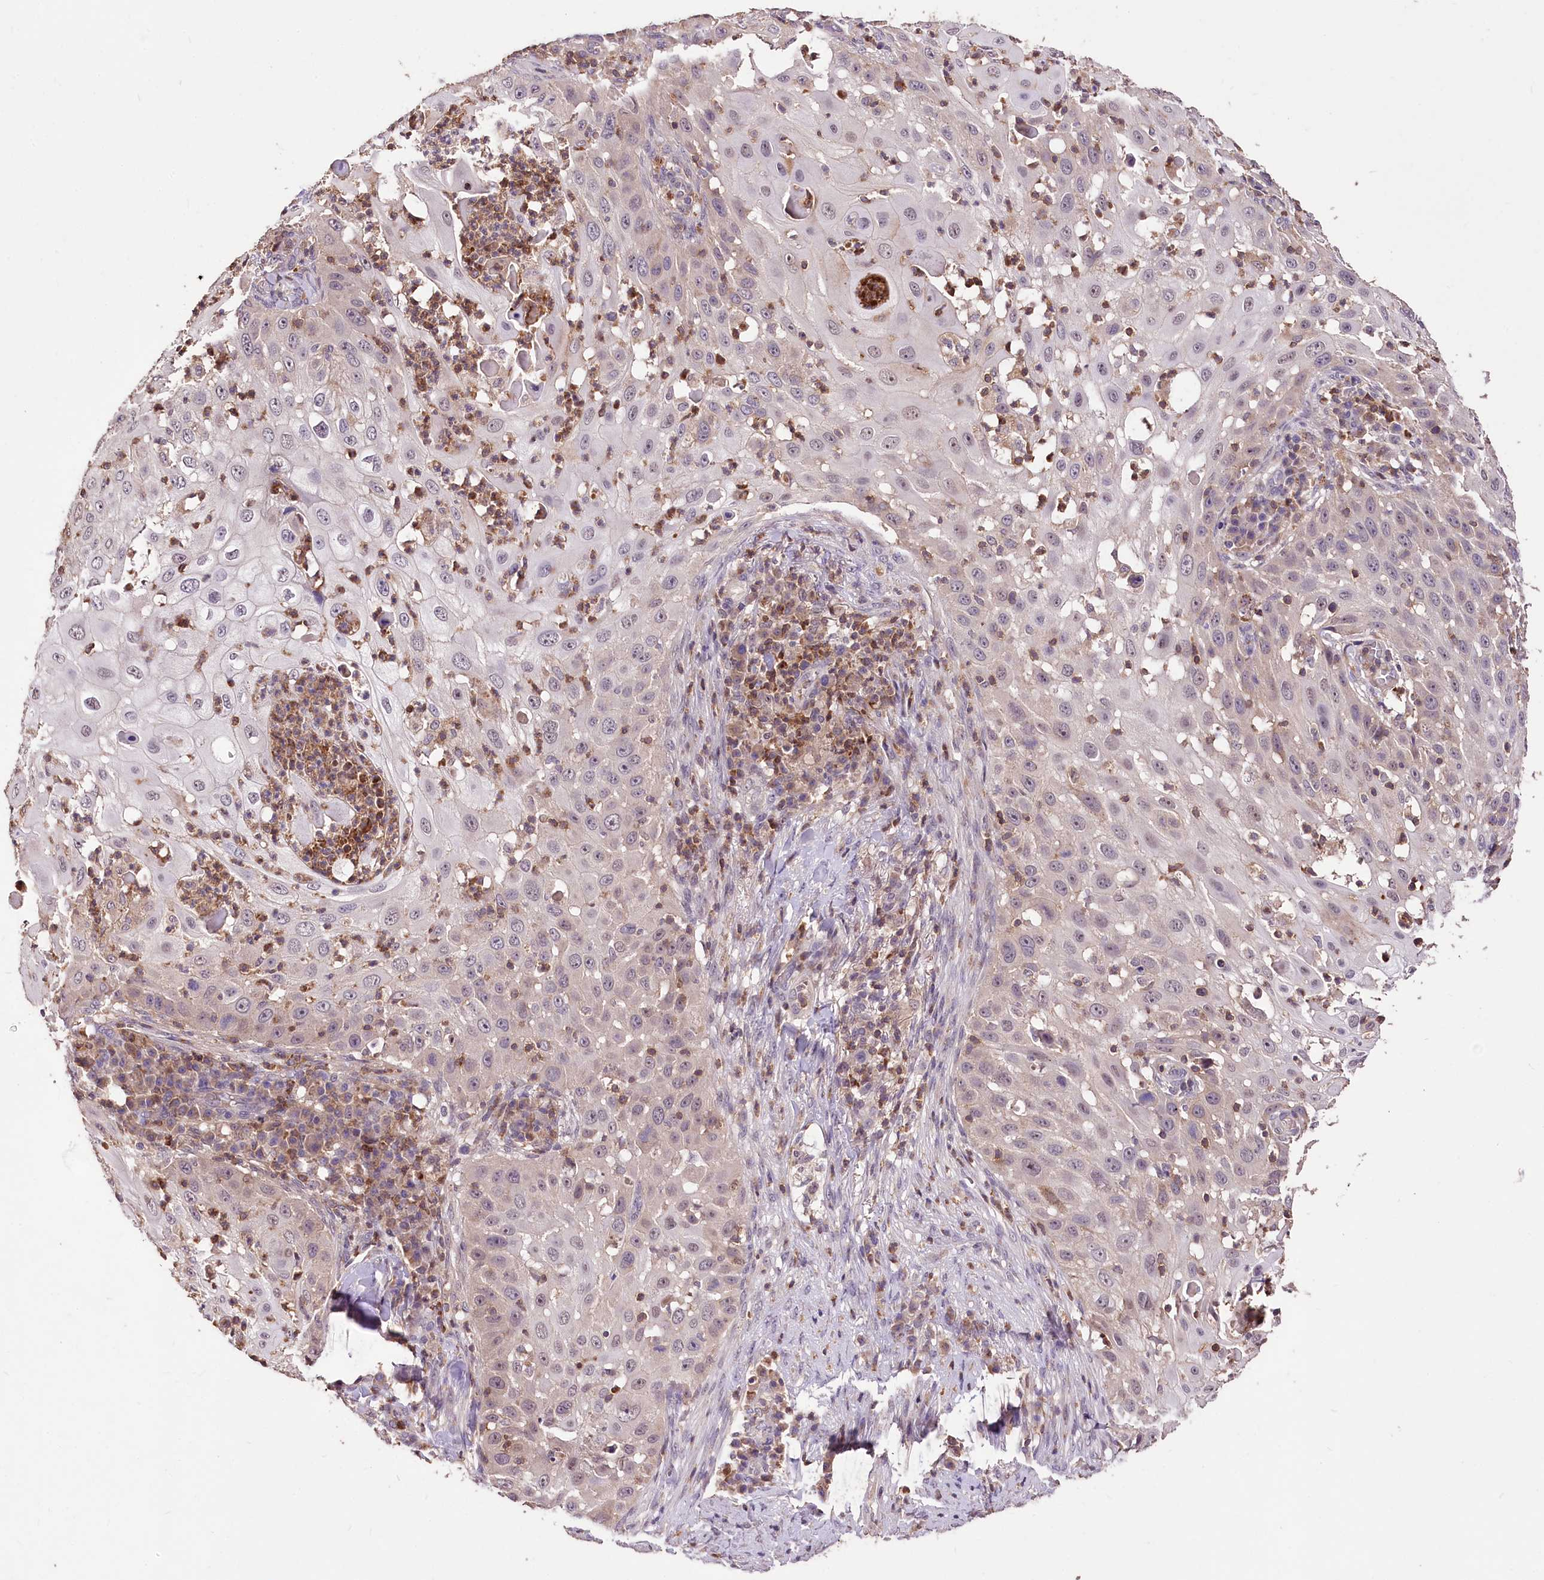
{"staining": {"intensity": "negative", "quantity": "none", "location": "none"}, "tissue": "skin cancer", "cell_type": "Tumor cells", "image_type": "cancer", "snomed": [{"axis": "morphology", "description": "Squamous cell carcinoma, NOS"}, {"axis": "topography", "description": "Skin"}], "caption": "High power microscopy photomicrograph of an immunohistochemistry photomicrograph of skin squamous cell carcinoma, revealing no significant positivity in tumor cells.", "gene": "SERGEF", "patient": {"sex": "female", "age": 44}}